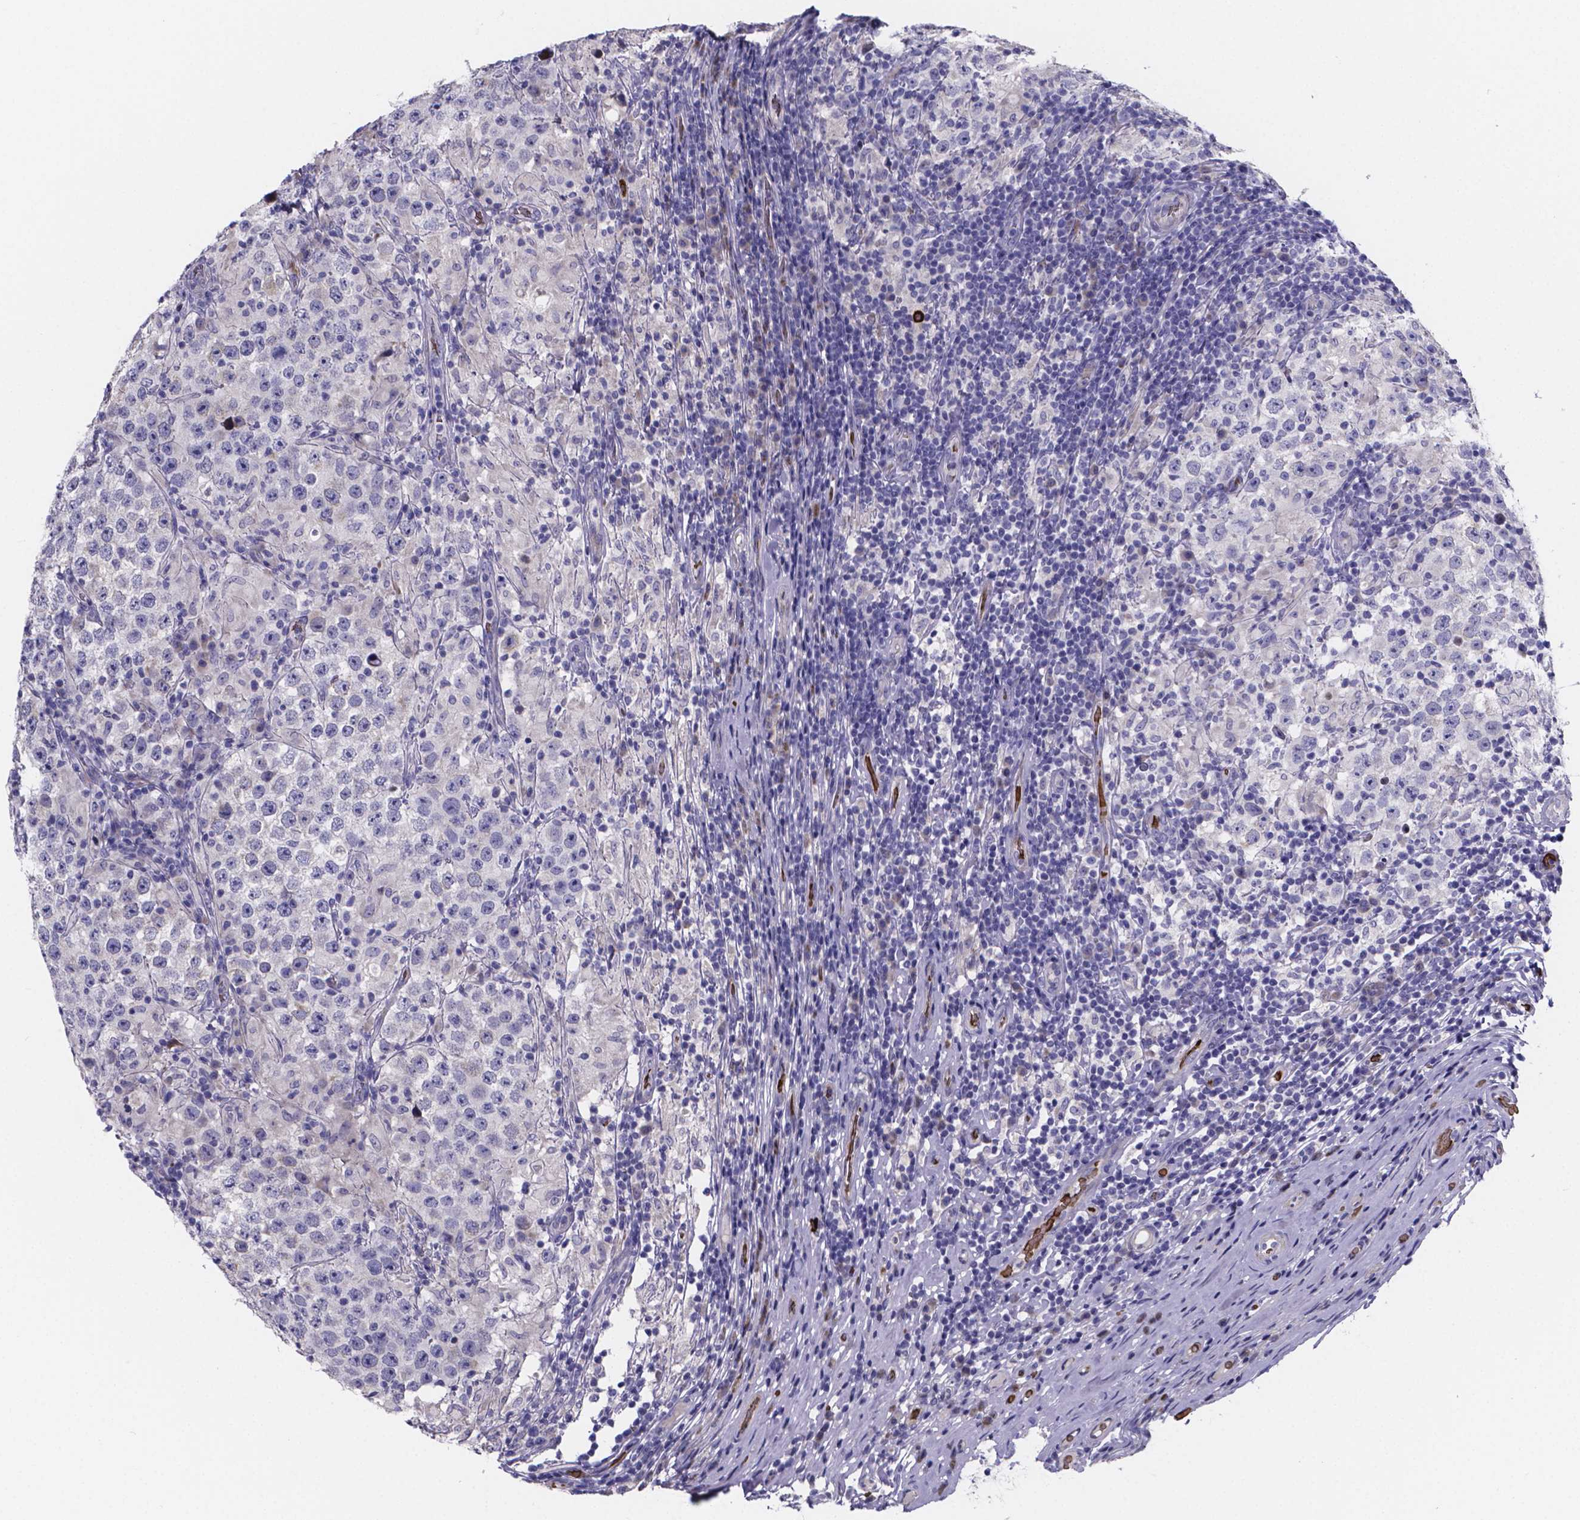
{"staining": {"intensity": "negative", "quantity": "none", "location": "none"}, "tissue": "testis cancer", "cell_type": "Tumor cells", "image_type": "cancer", "snomed": [{"axis": "morphology", "description": "Seminoma, NOS"}, {"axis": "morphology", "description": "Carcinoma, Embryonal, NOS"}, {"axis": "topography", "description": "Testis"}], "caption": "The image demonstrates no staining of tumor cells in testis cancer (embryonal carcinoma).", "gene": "GABRA3", "patient": {"sex": "male", "age": 41}}